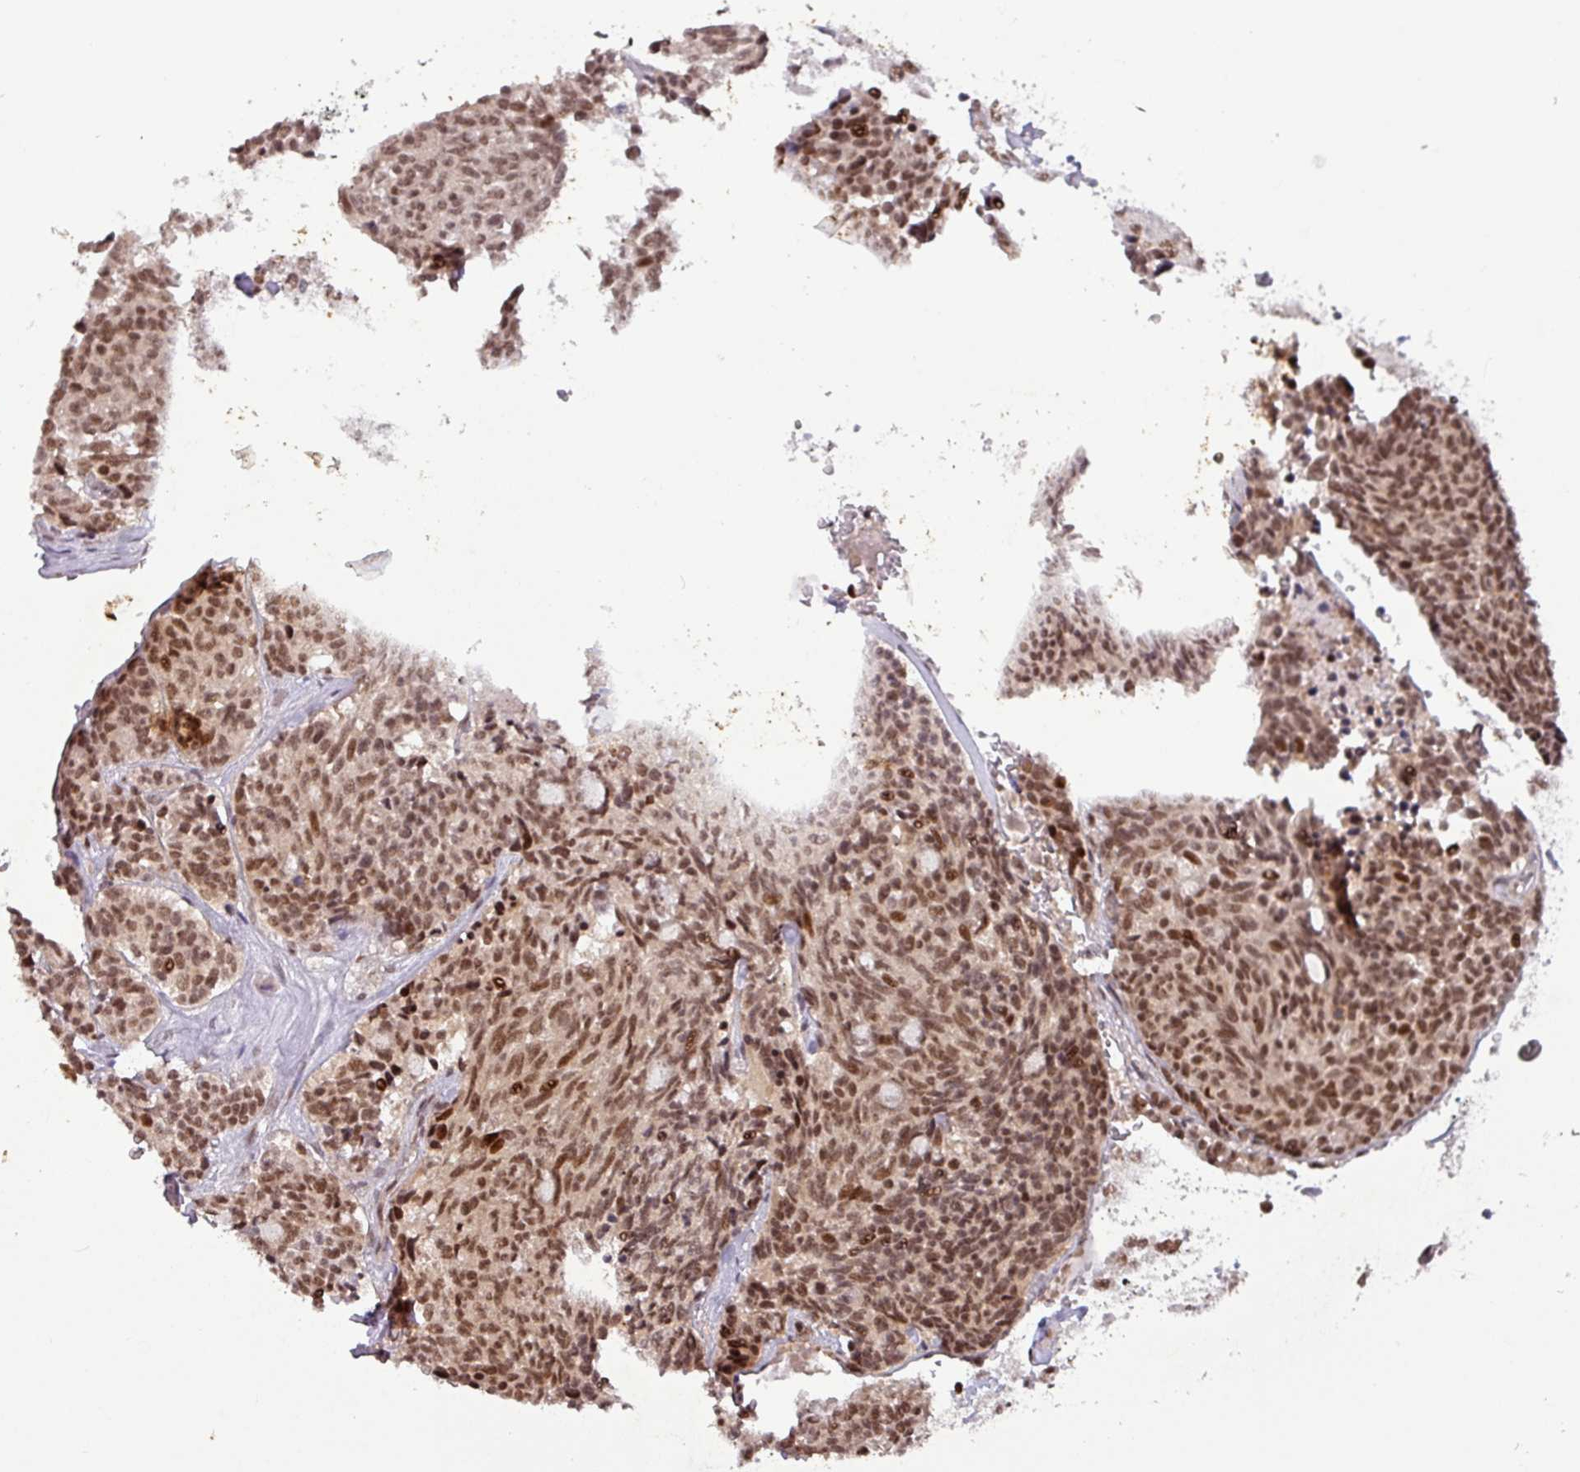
{"staining": {"intensity": "moderate", "quantity": ">75%", "location": "nuclear"}, "tissue": "carcinoid", "cell_type": "Tumor cells", "image_type": "cancer", "snomed": [{"axis": "morphology", "description": "Carcinoid, malignant, NOS"}, {"axis": "topography", "description": "Pancreas"}], "caption": "Human carcinoid (malignant) stained with a protein marker reveals moderate staining in tumor cells.", "gene": "SRSF2", "patient": {"sex": "female", "age": 54}}